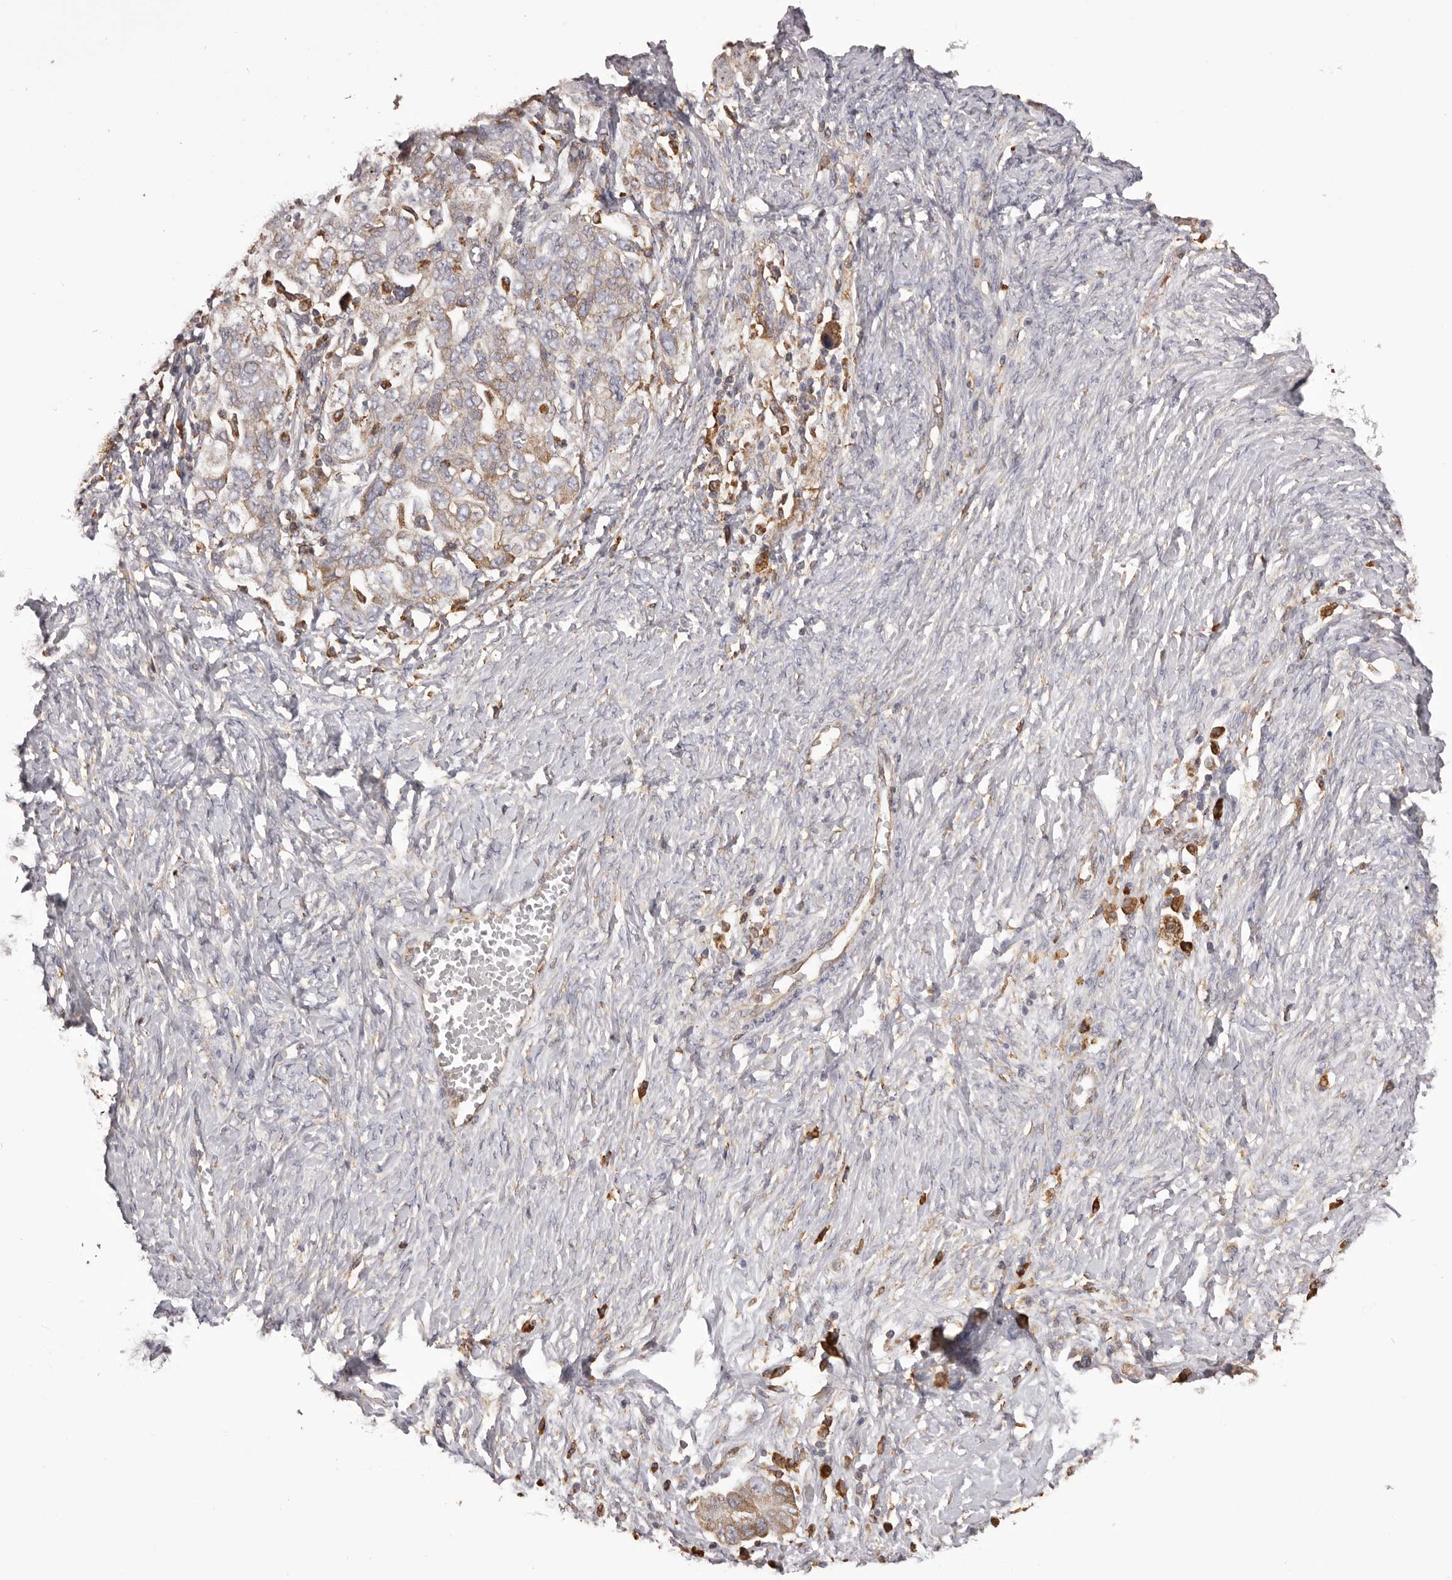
{"staining": {"intensity": "moderate", "quantity": ">75%", "location": "cytoplasmic/membranous"}, "tissue": "ovarian cancer", "cell_type": "Tumor cells", "image_type": "cancer", "snomed": [{"axis": "morphology", "description": "Carcinoma, NOS"}, {"axis": "morphology", "description": "Cystadenocarcinoma, serous, NOS"}, {"axis": "topography", "description": "Ovary"}], "caption": "Protein staining by immunohistochemistry (IHC) demonstrates moderate cytoplasmic/membranous positivity in approximately >75% of tumor cells in ovarian cancer. Using DAB (brown) and hematoxylin (blue) stains, captured at high magnification using brightfield microscopy.", "gene": "QRSL1", "patient": {"sex": "female", "age": 69}}